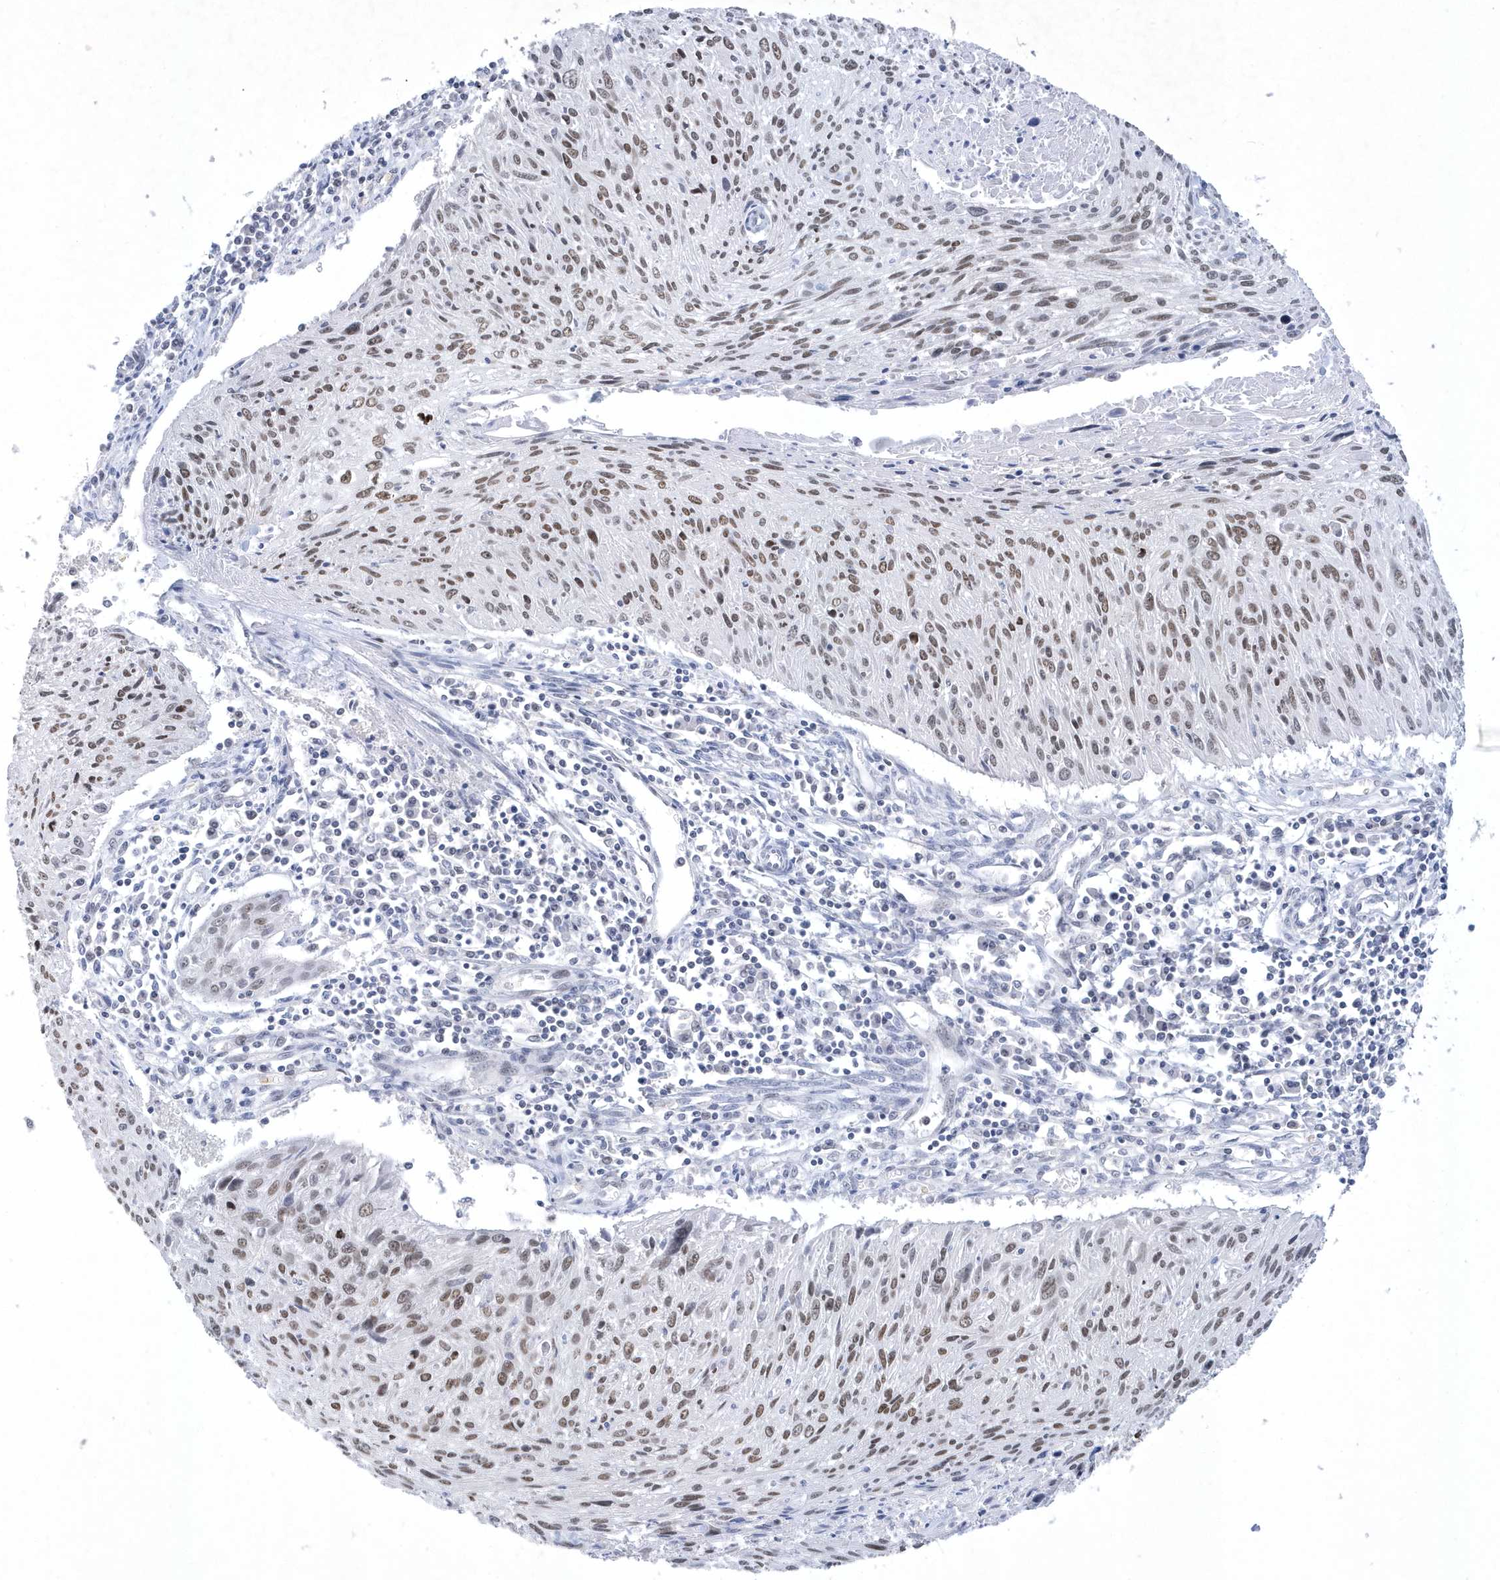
{"staining": {"intensity": "moderate", "quantity": ">75%", "location": "nuclear"}, "tissue": "cervical cancer", "cell_type": "Tumor cells", "image_type": "cancer", "snomed": [{"axis": "morphology", "description": "Squamous cell carcinoma, NOS"}, {"axis": "topography", "description": "Cervix"}], "caption": "Cervical squamous cell carcinoma stained with DAB (3,3'-diaminobenzidine) immunohistochemistry (IHC) exhibits medium levels of moderate nuclear staining in about >75% of tumor cells.", "gene": "SRGAP3", "patient": {"sex": "female", "age": 51}}